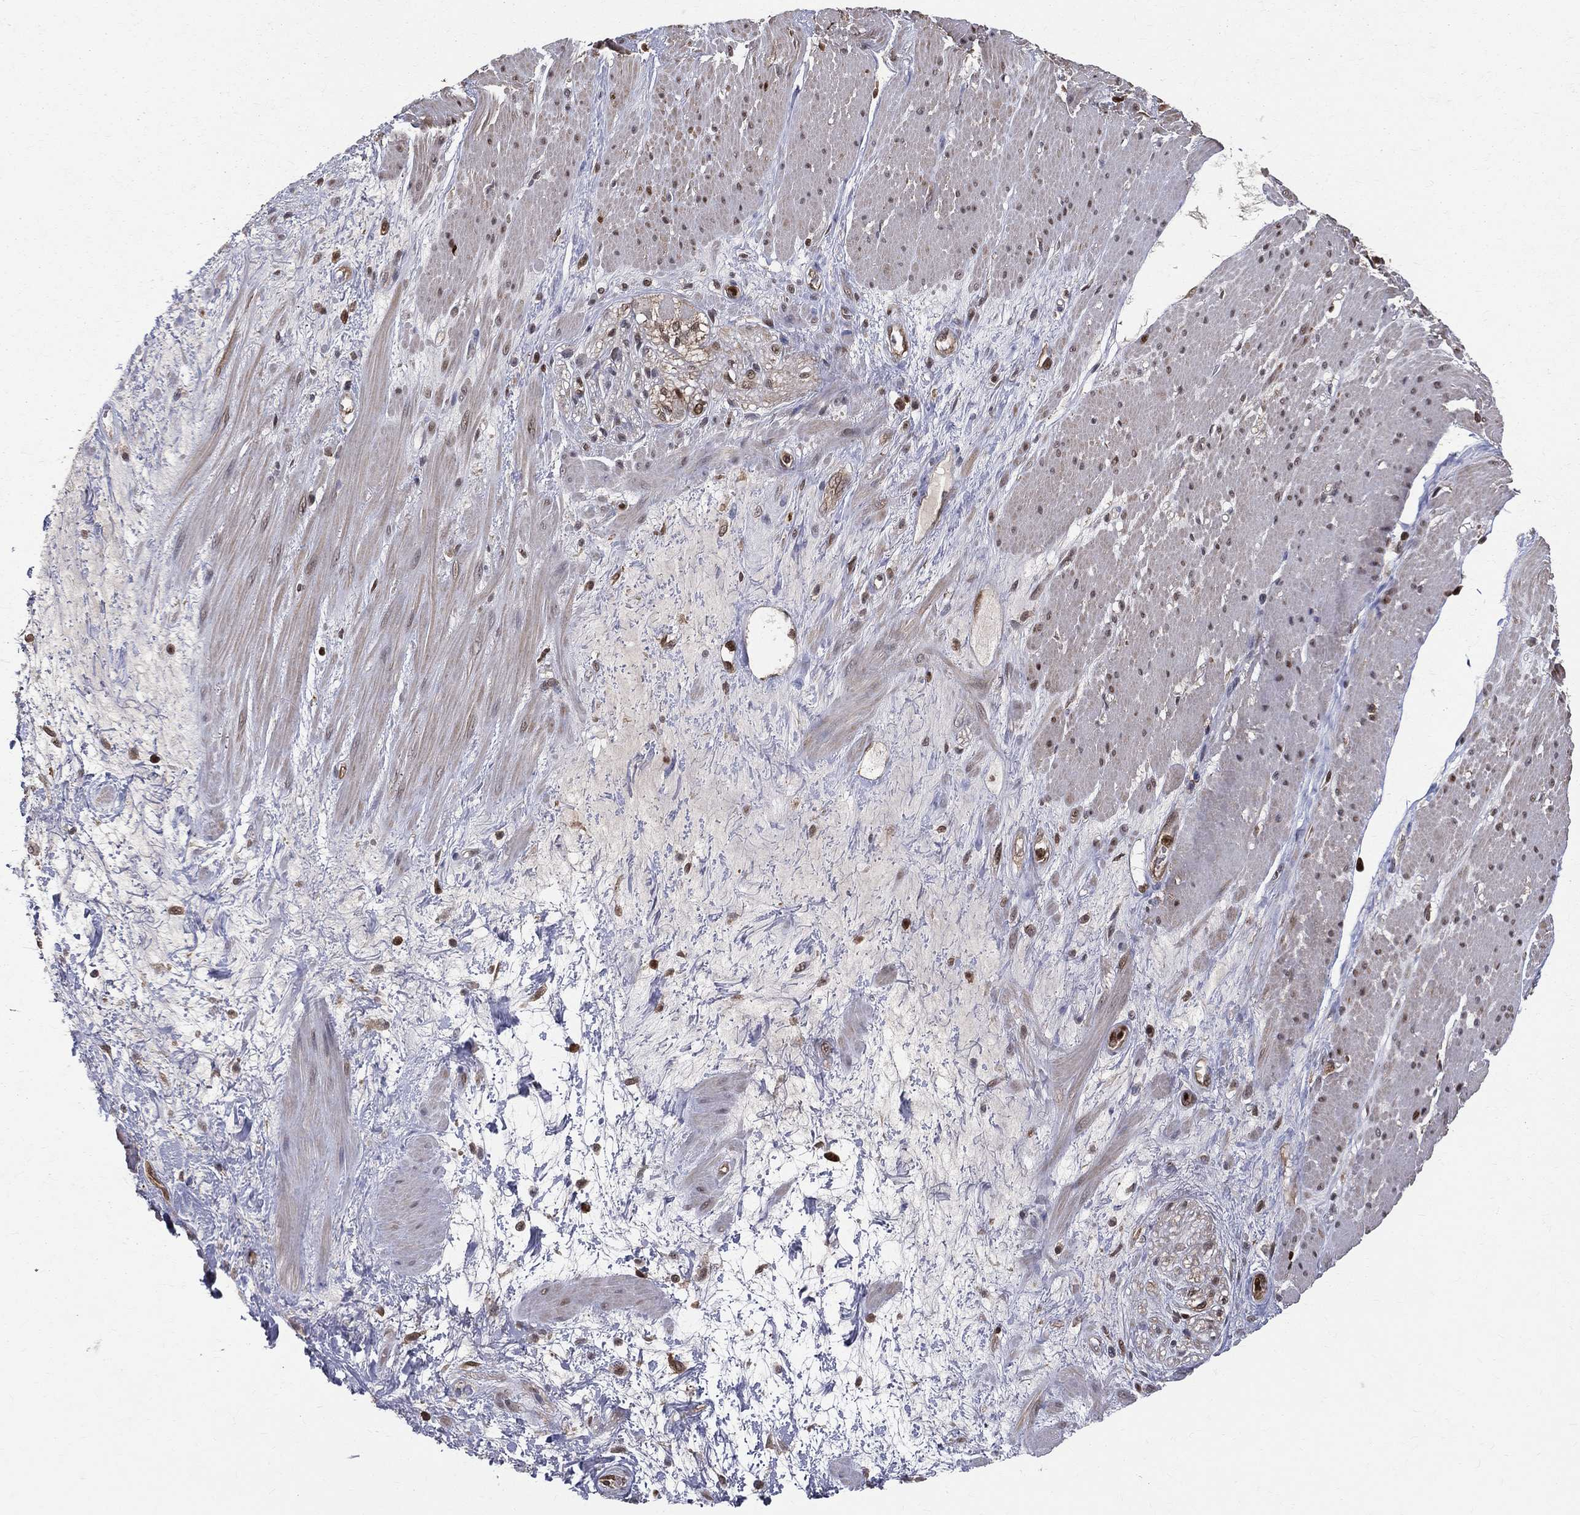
{"staining": {"intensity": "negative", "quantity": "none", "location": "none"}, "tissue": "smooth muscle", "cell_type": "Smooth muscle cells", "image_type": "normal", "snomed": [{"axis": "morphology", "description": "Normal tissue, NOS"}, {"axis": "topography", "description": "Soft tissue"}, {"axis": "topography", "description": "Smooth muscle"}], "caption": "The immunohistochemistry (IHC) micrograph has no significant expression in smooth muscle cells of smooth muscle.", "gene": "ENO1", "patient": {"sex": "male", "age": 72}}